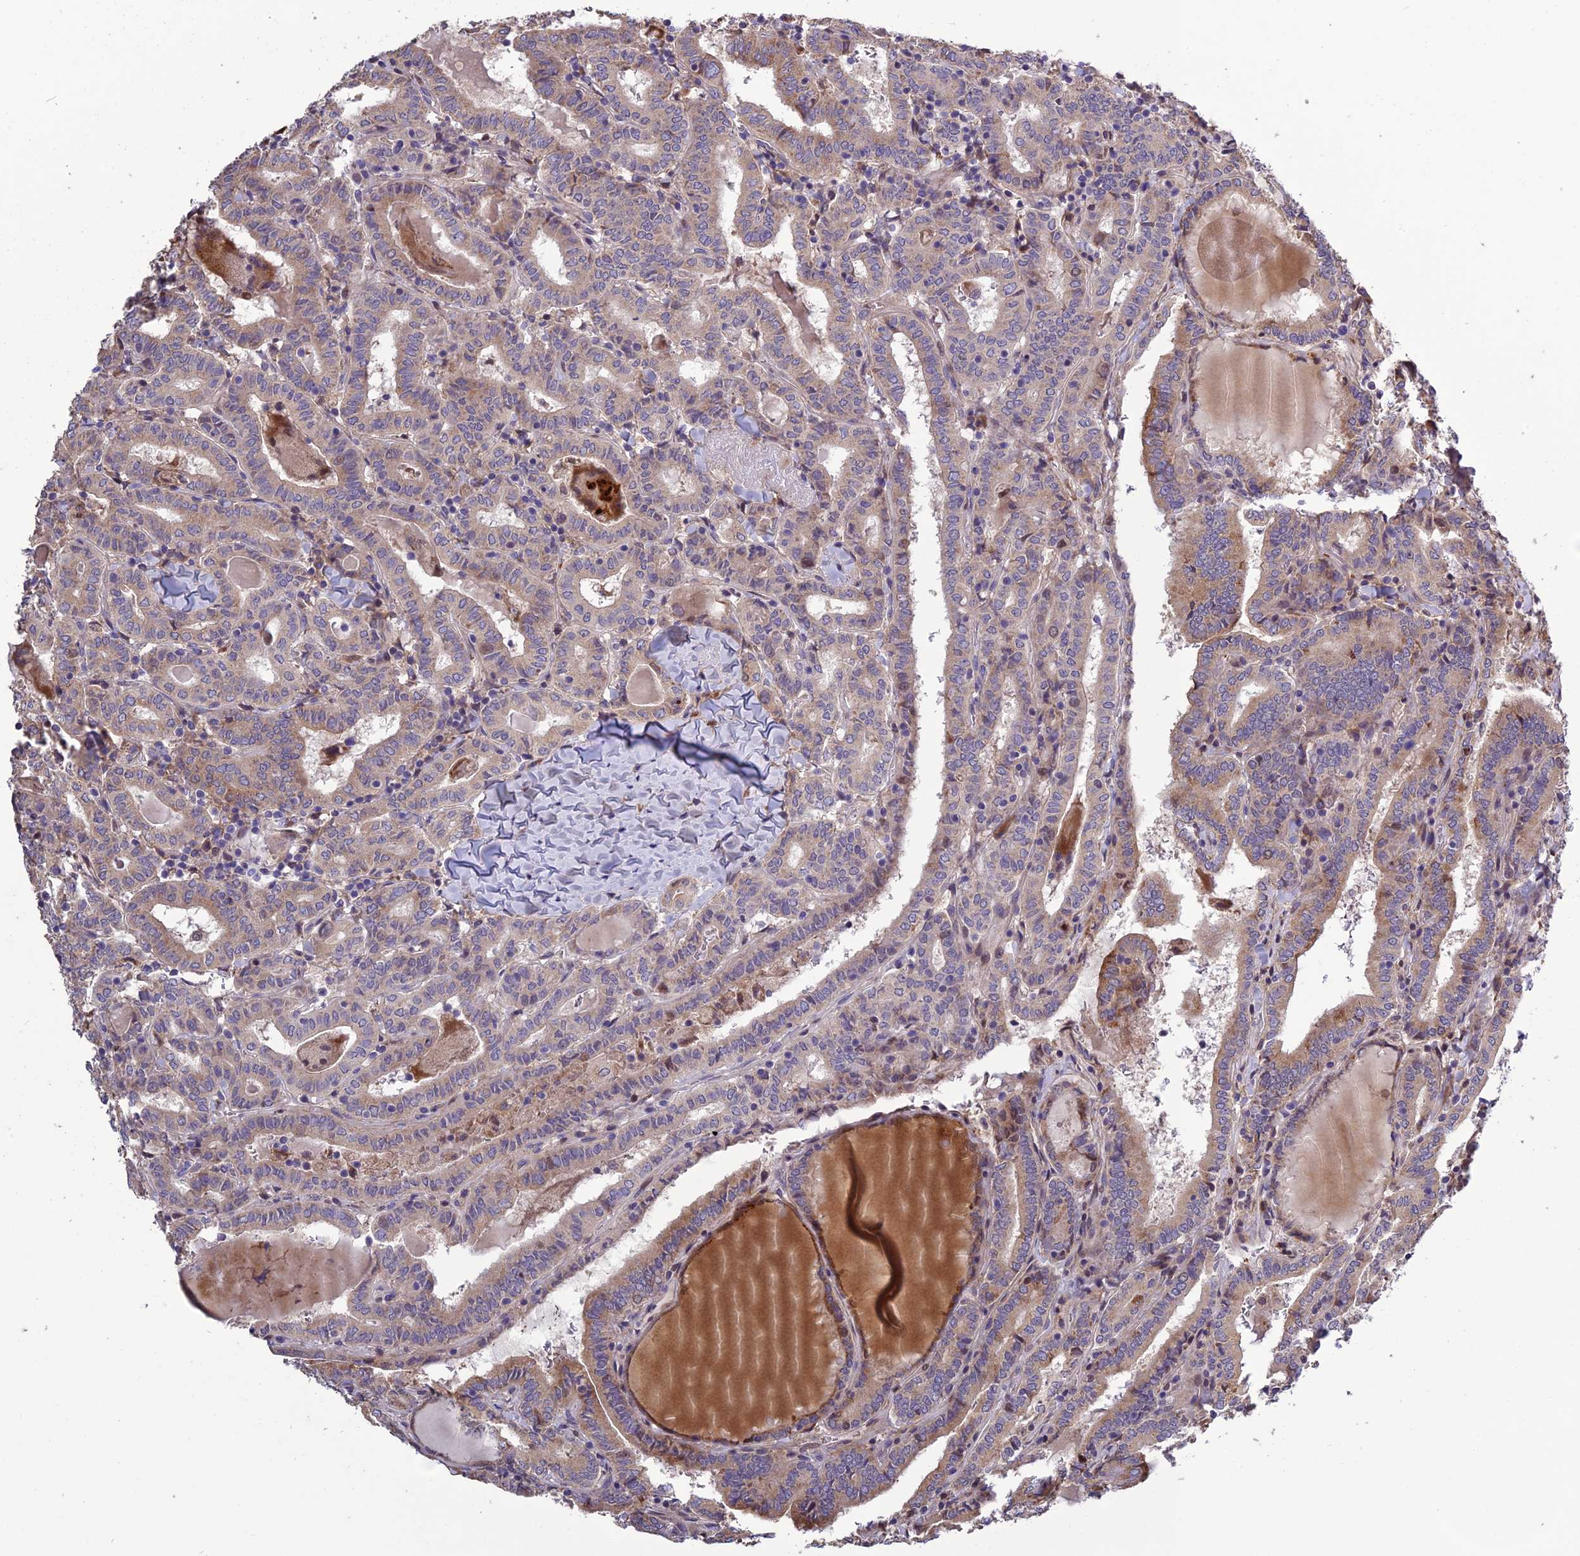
{"staining": {"intensity": "moderate", "quantity": "<25%", "location": "cytoplasmic/membranous"}, "tissue": "thyroid cancer", "cell_type": "Tumor cells", "image_type": "cancer", "snomed": [{"axis": "morphology", "description": "Papillary adenocarcinoma, NOS"}, {"axis": "topography", "description": "Thyroid gland"}], "caption": "Brown immunohistochemical staining in human papillary adenocarcinoma (thyroid) demonstrates moderate cytoplasmic/membranous staining in approximately <25% of tumor cells. (DAB (3,3'-diaminobenzidine) IHC with brightfield microscopy, high magnification).", "gene": "SPG21", "patient": {"sex": "female", "age": 72}}